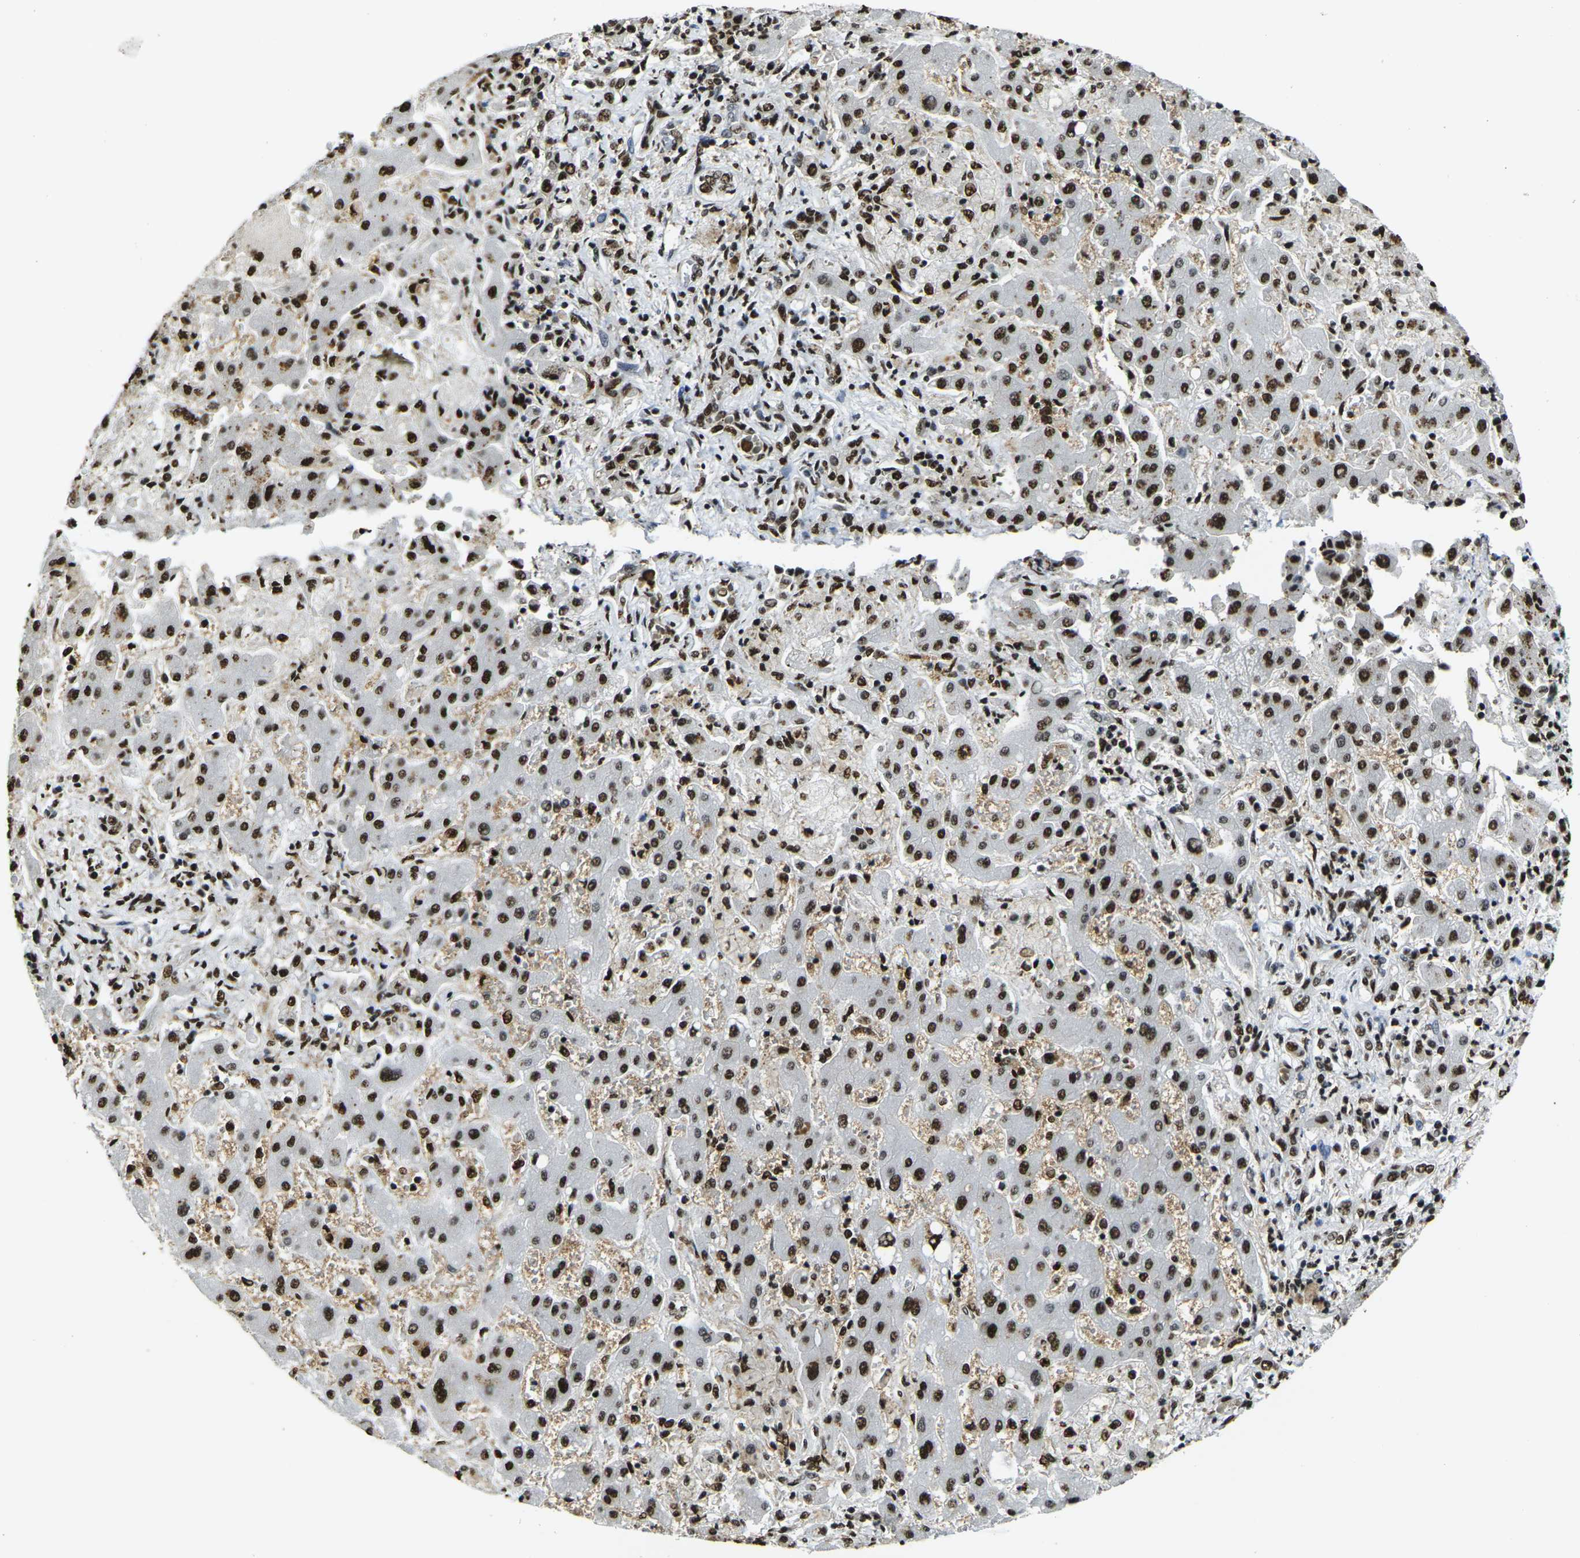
{"staining": {"intensity": "strong", "quantity": ">75%", "location": "nuclear"}, "tissue": "liver cancer", "cell_type": "Tumor cells", "image_type": "cancer", "snomed": [{"axis": "morphology", "description": "Cholangiocarcinoma"}, {"axis": "topography", "description": "Liver"}], "caption": "IHC micrograph of human liver cancer stained for a protein (brown), which shows high levels of strong nuclear expression in about >75% of tumor cells.", "gene": "SMARCC1", "patient": {"sex": "male", "age": 50}}